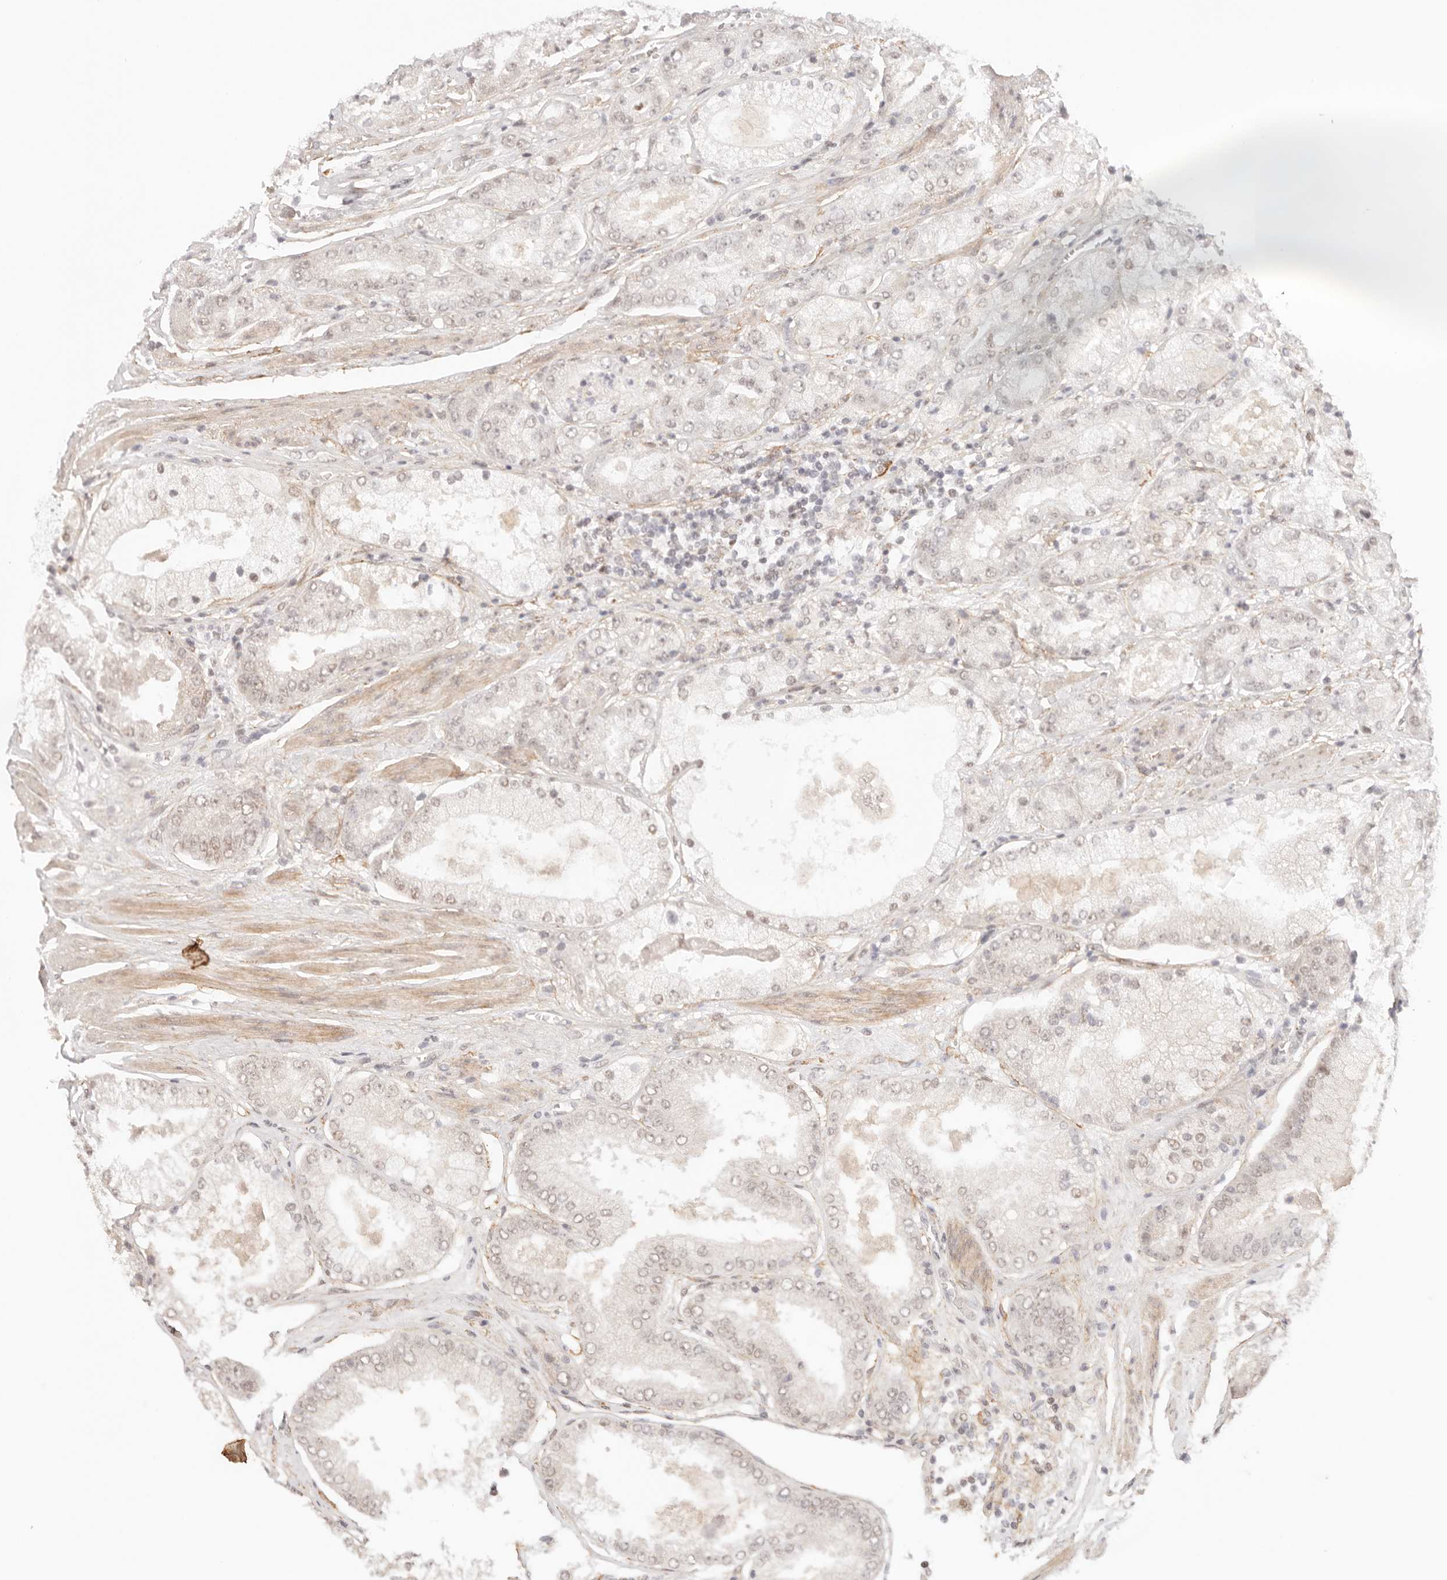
{"staining": {"intensity": "weak", "quantity": "<25%", "location": "nuclear"}, "tissue": "prostate cancer", "cell_type": "Tumor cells", "image_type": "cancer", "snomed": [{"axis": "morphology", "description": "Adenocarcinoma, High grade"}, {"axis": "topography", "description": "Prostate"}], "caption": "Prostate cancer (high-grade adenocarcinoma) was stained to show a protein in brown. There is no significant positivity in tumor cells.", "gene": "GTF2E2", "patient": {"sex": "male", "age": 58}}